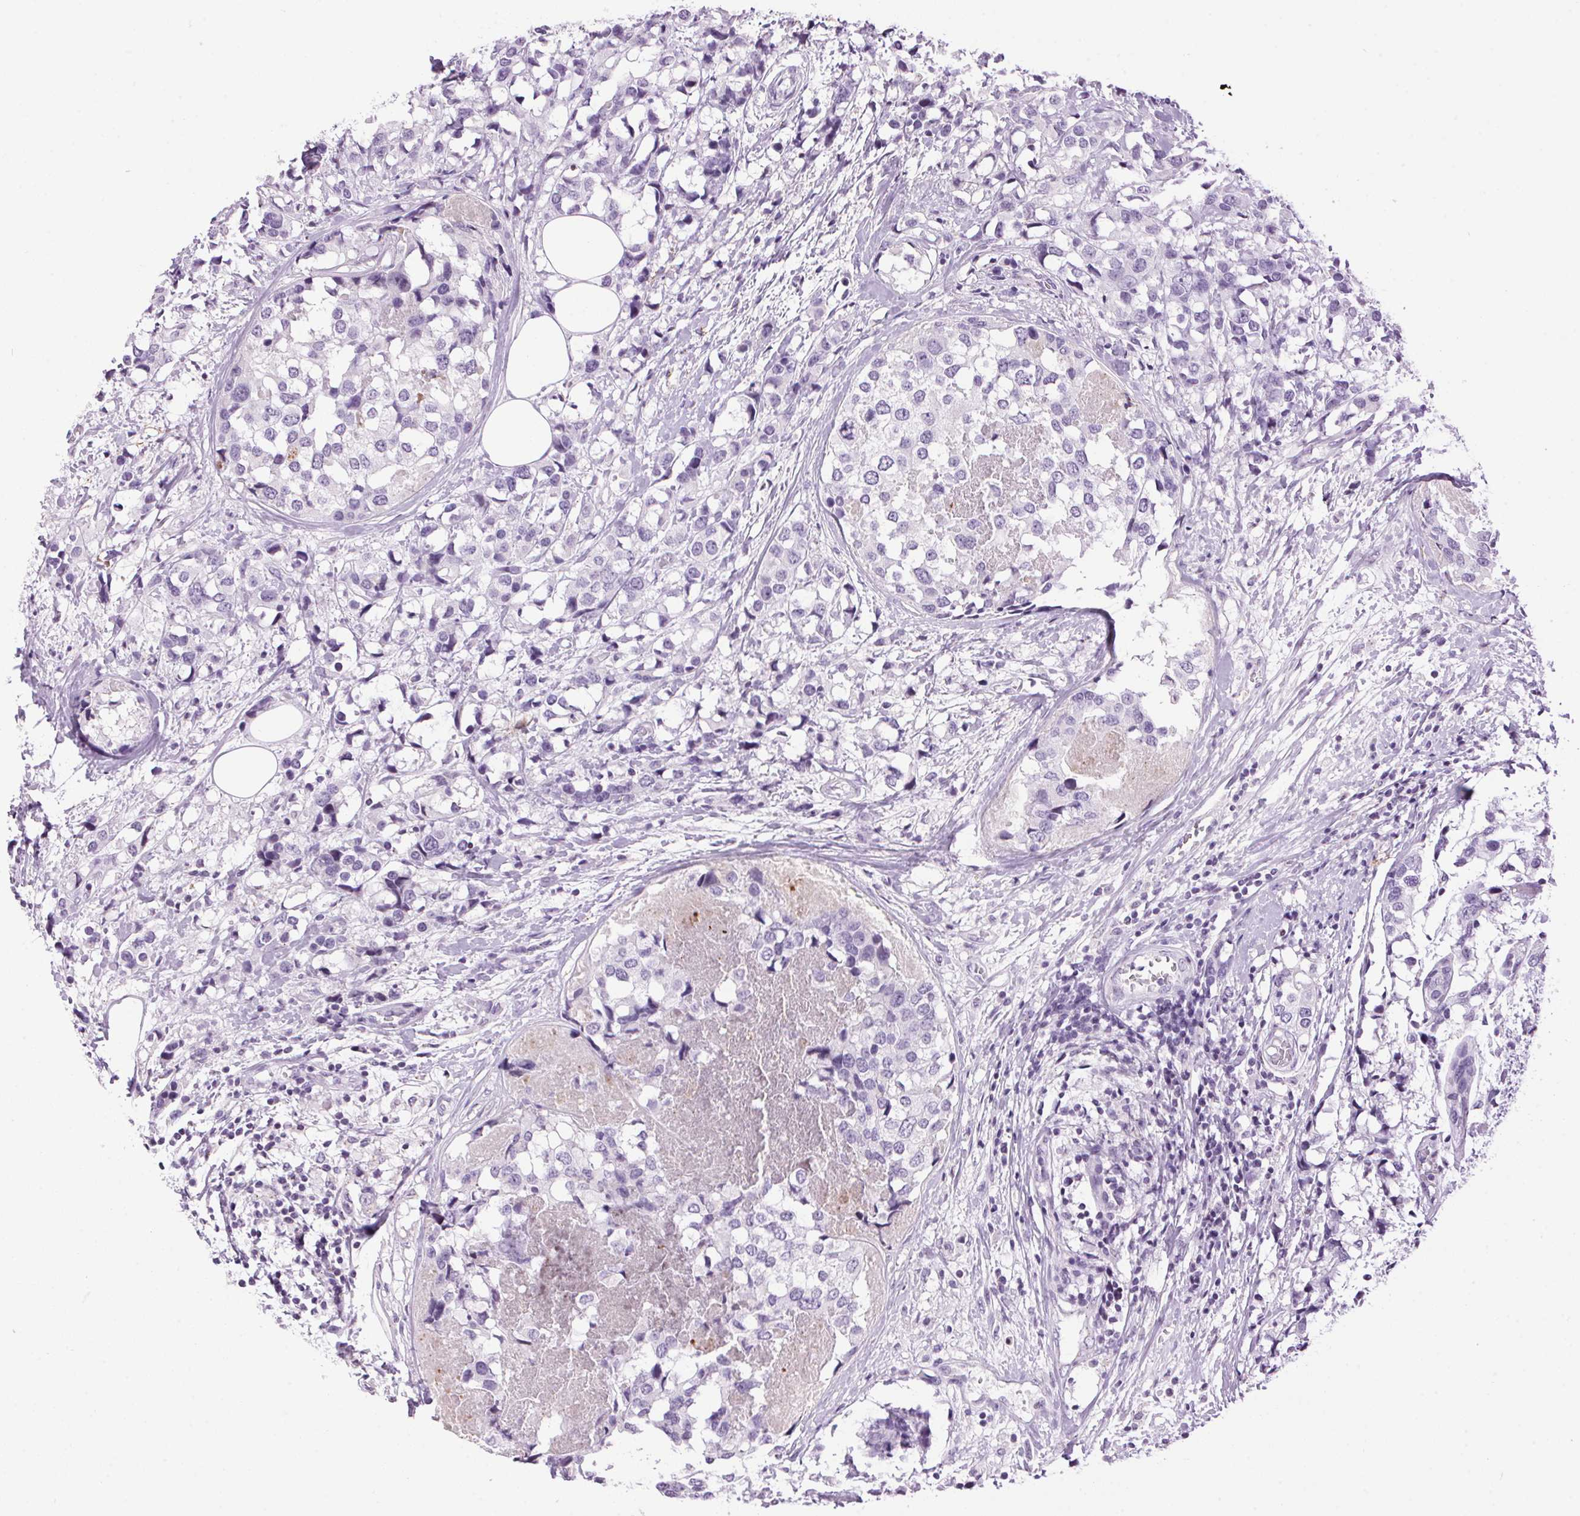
{"staining": {"intensity": "negative", "quantity": "none", "location": "none"}, "tissue": "breast cancer", "cell_type": "Tumor cells", "image_type": "cancer", "snomed": [{"axis": "morphology", "description": "Lobular carcinoma"}, {"axis": "topography", "description": "Breast"}], "caption": "The image demonstrates no significant staining in tumor cells of breast cancer (lobular carcinoma).", "gene": "TMEM88B", "patient": {"sex": "female", "age": 59}}